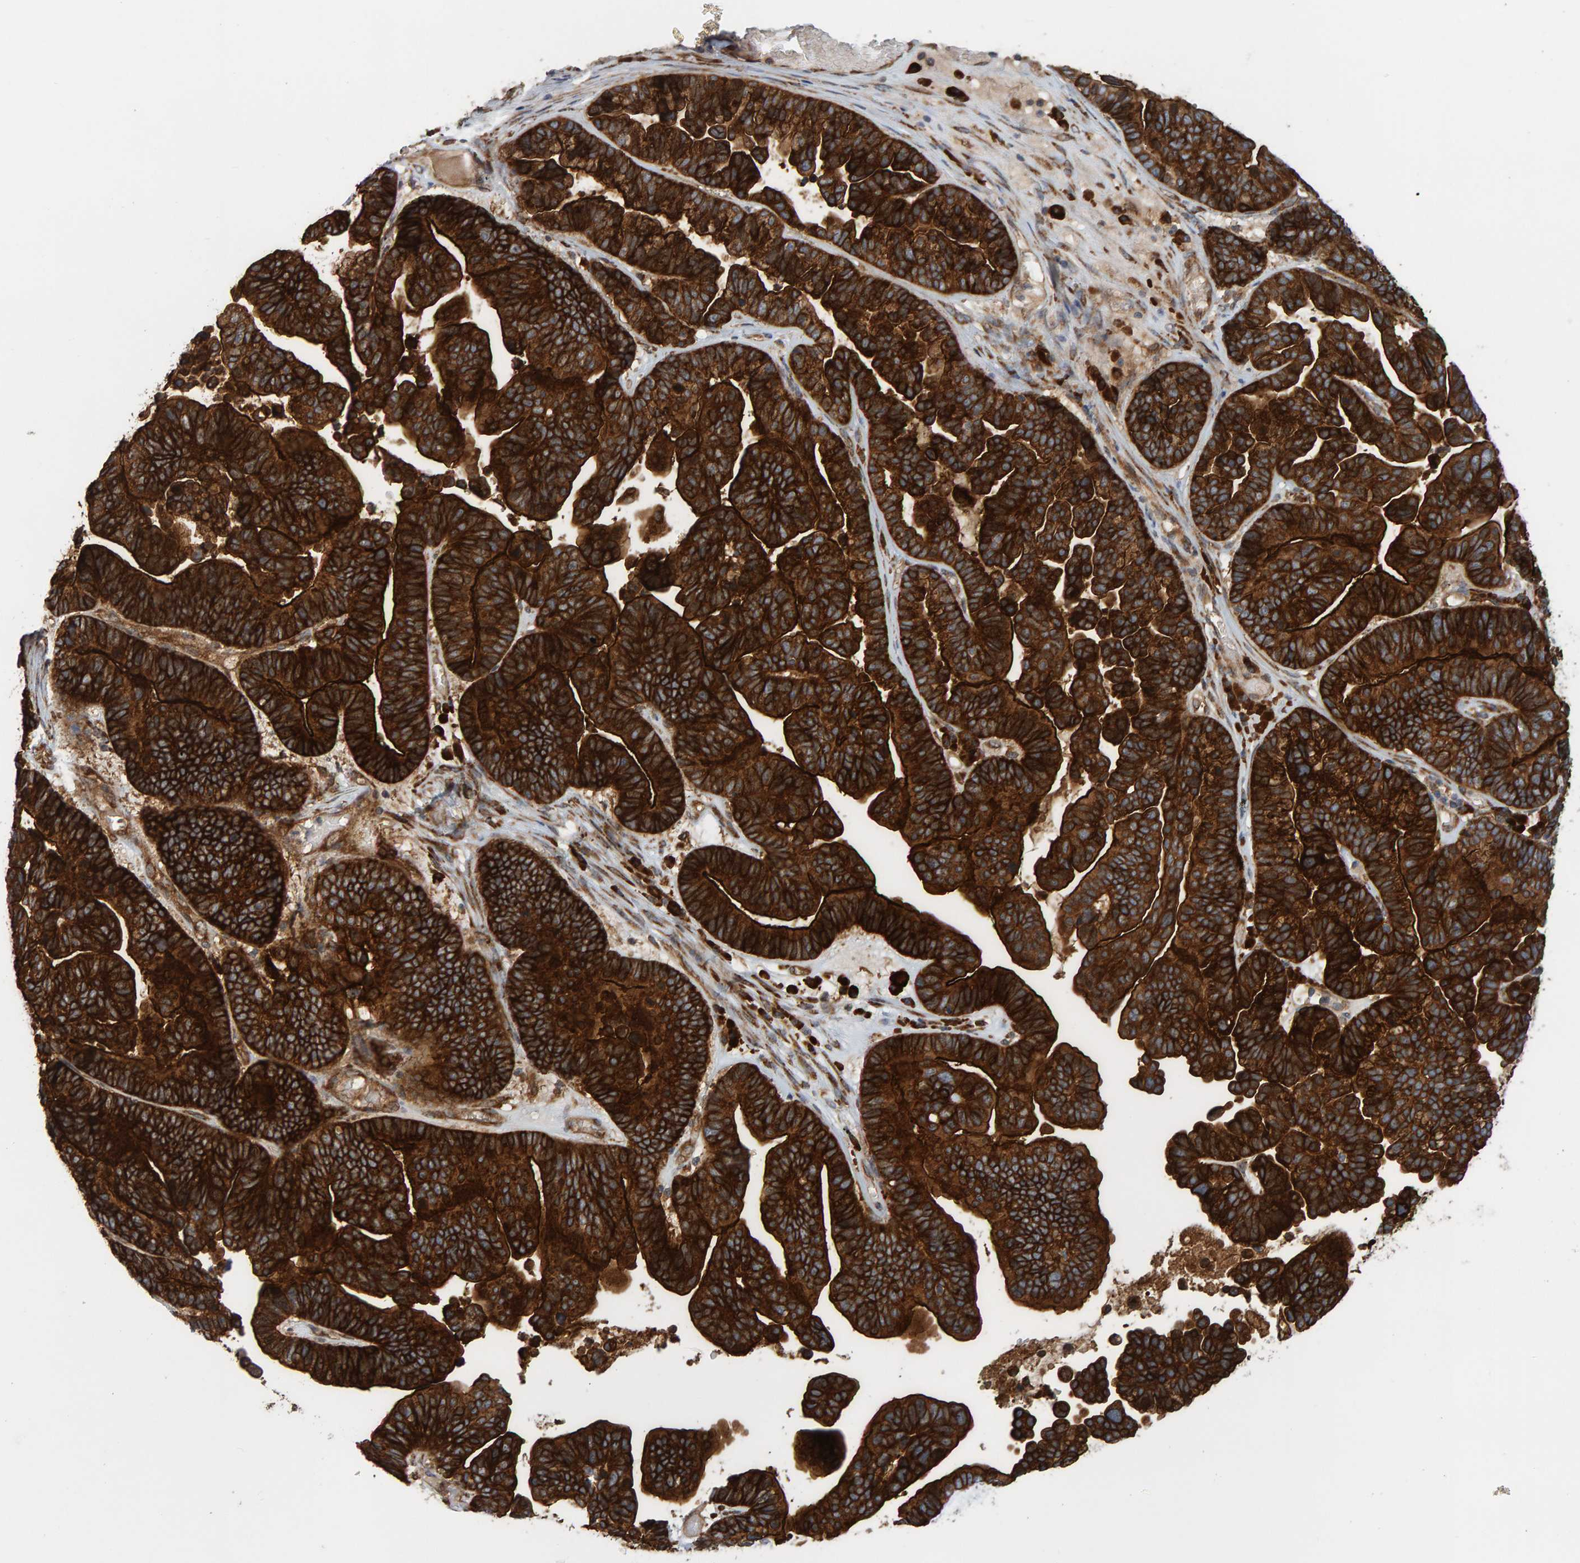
{"staining": {"intensity": "strong", "quantity": ">75%", "location": "cytoplasmic/membranous"}, "tissue": "ovarian cancer", "cell_type": "Tumor cells", "image_type": "cancer", "snomed": [{"axis": "morphology", "description": "Cystadenocarcinoma, serous, NOS"}, {"axis": "topography", "description": "Ovary"}], "caption": "Immunohistochemistry (IHC) histopathology image of human ovarian serous cystadenocarcinoma stained for a protein (brown), which shows high levels of strong cytoplasmic/membranous positivity in about >75% of tumor cells.", "gene": "BAIAP2", "patient": {"sex": "female", "age": 56}}